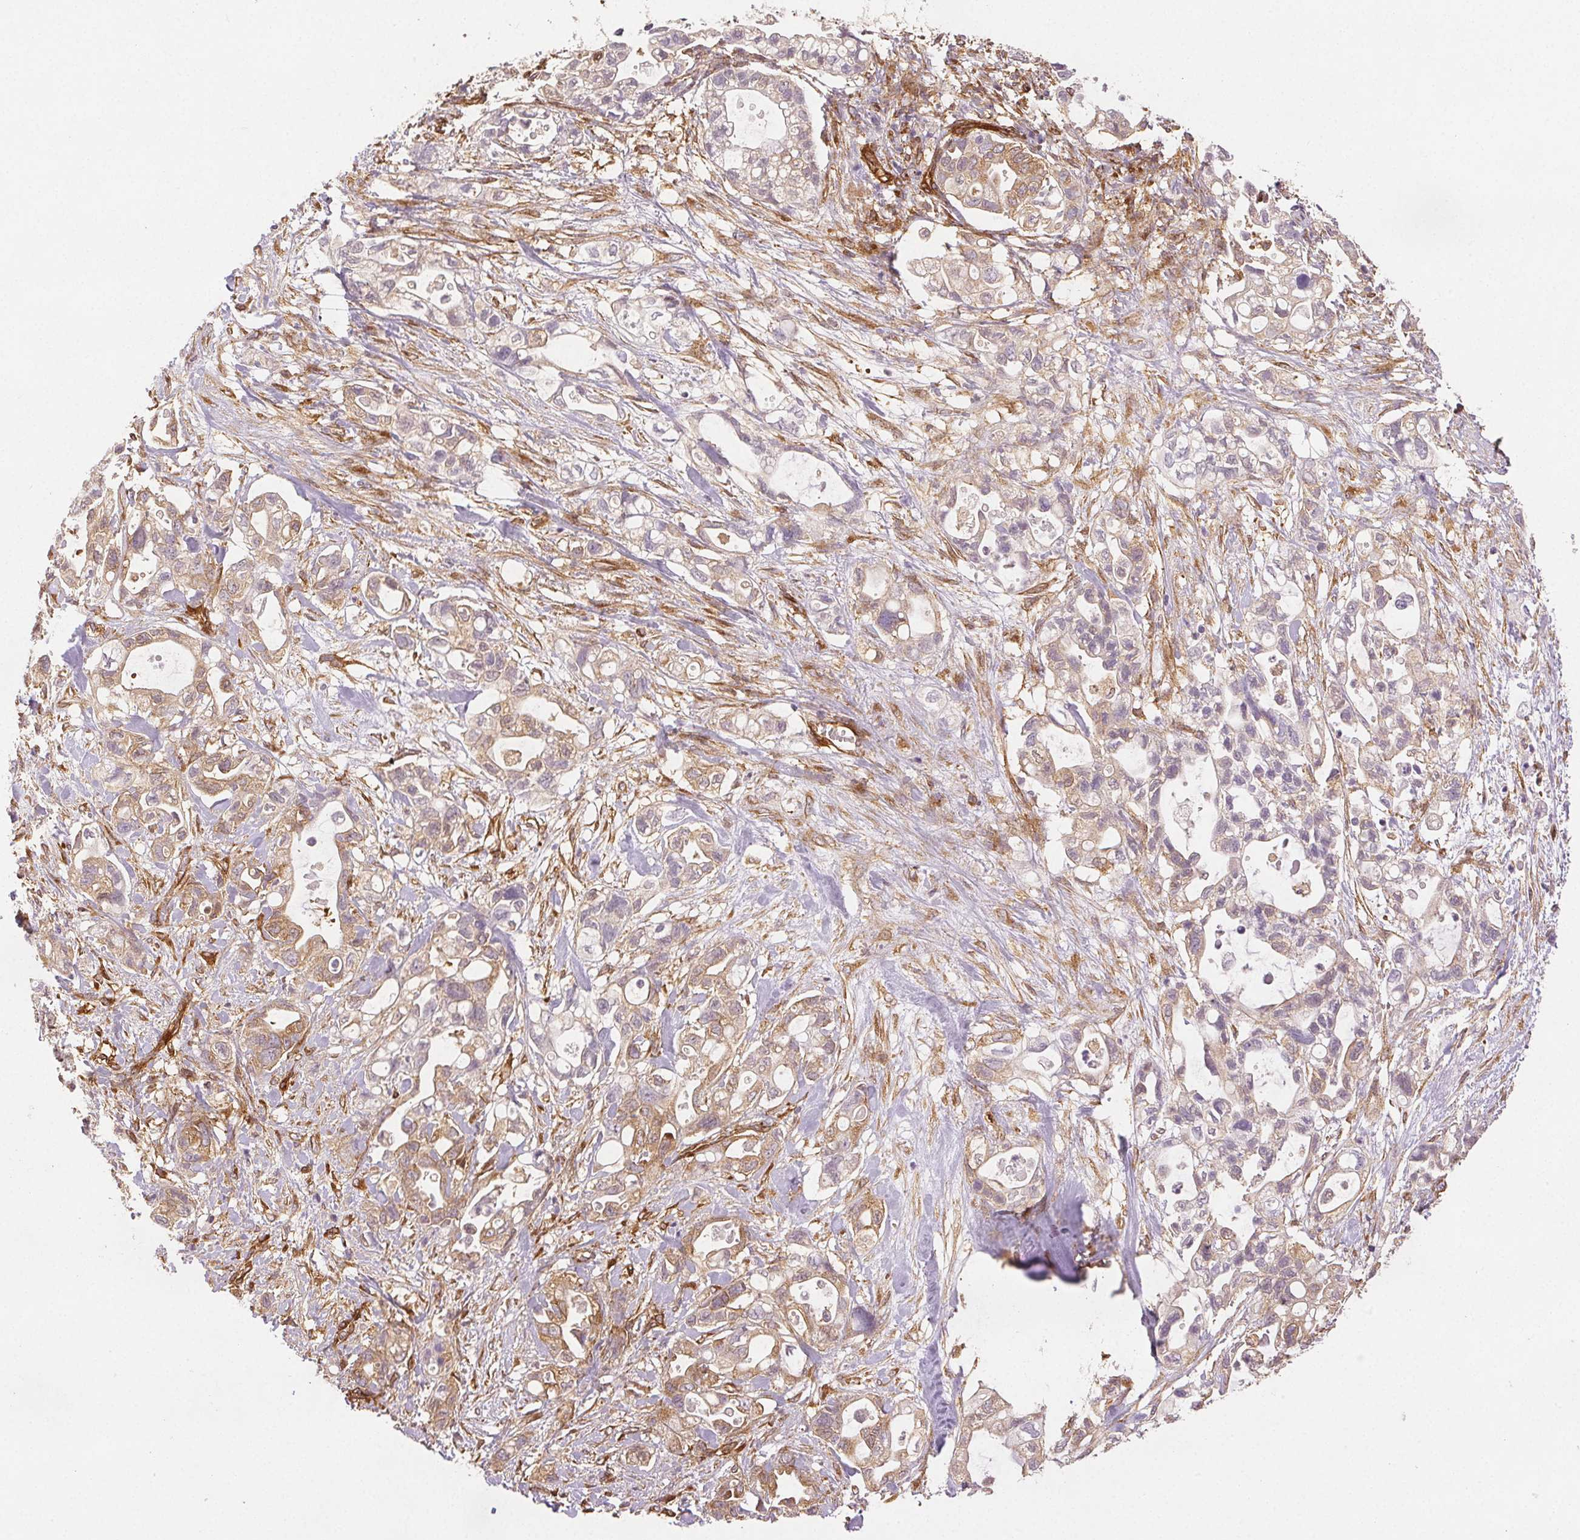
{"staining": {"intensity": "weak", "quantity": "25%-75%", "location": "cytoplasmic/membranous"}, "tissue": "pancreatic cancer", "cell_type": "Tumor cells", "image_type": "cancer", "snomed": [{"axis": "morphology", "description": "Adenocarcinoma, NOS"}, {"axis": "topography", "description": "Pancreas"}], "caption": "A high-resolution micrograph shows IHC staining of adenocarcinoma (pancreatic), which displays weak cytoplasmic/membranous staining in approximately 25%-75% of tumor cells.", "gene": "DIAPH2", "patient": {"sex": "female", "age": 72}}